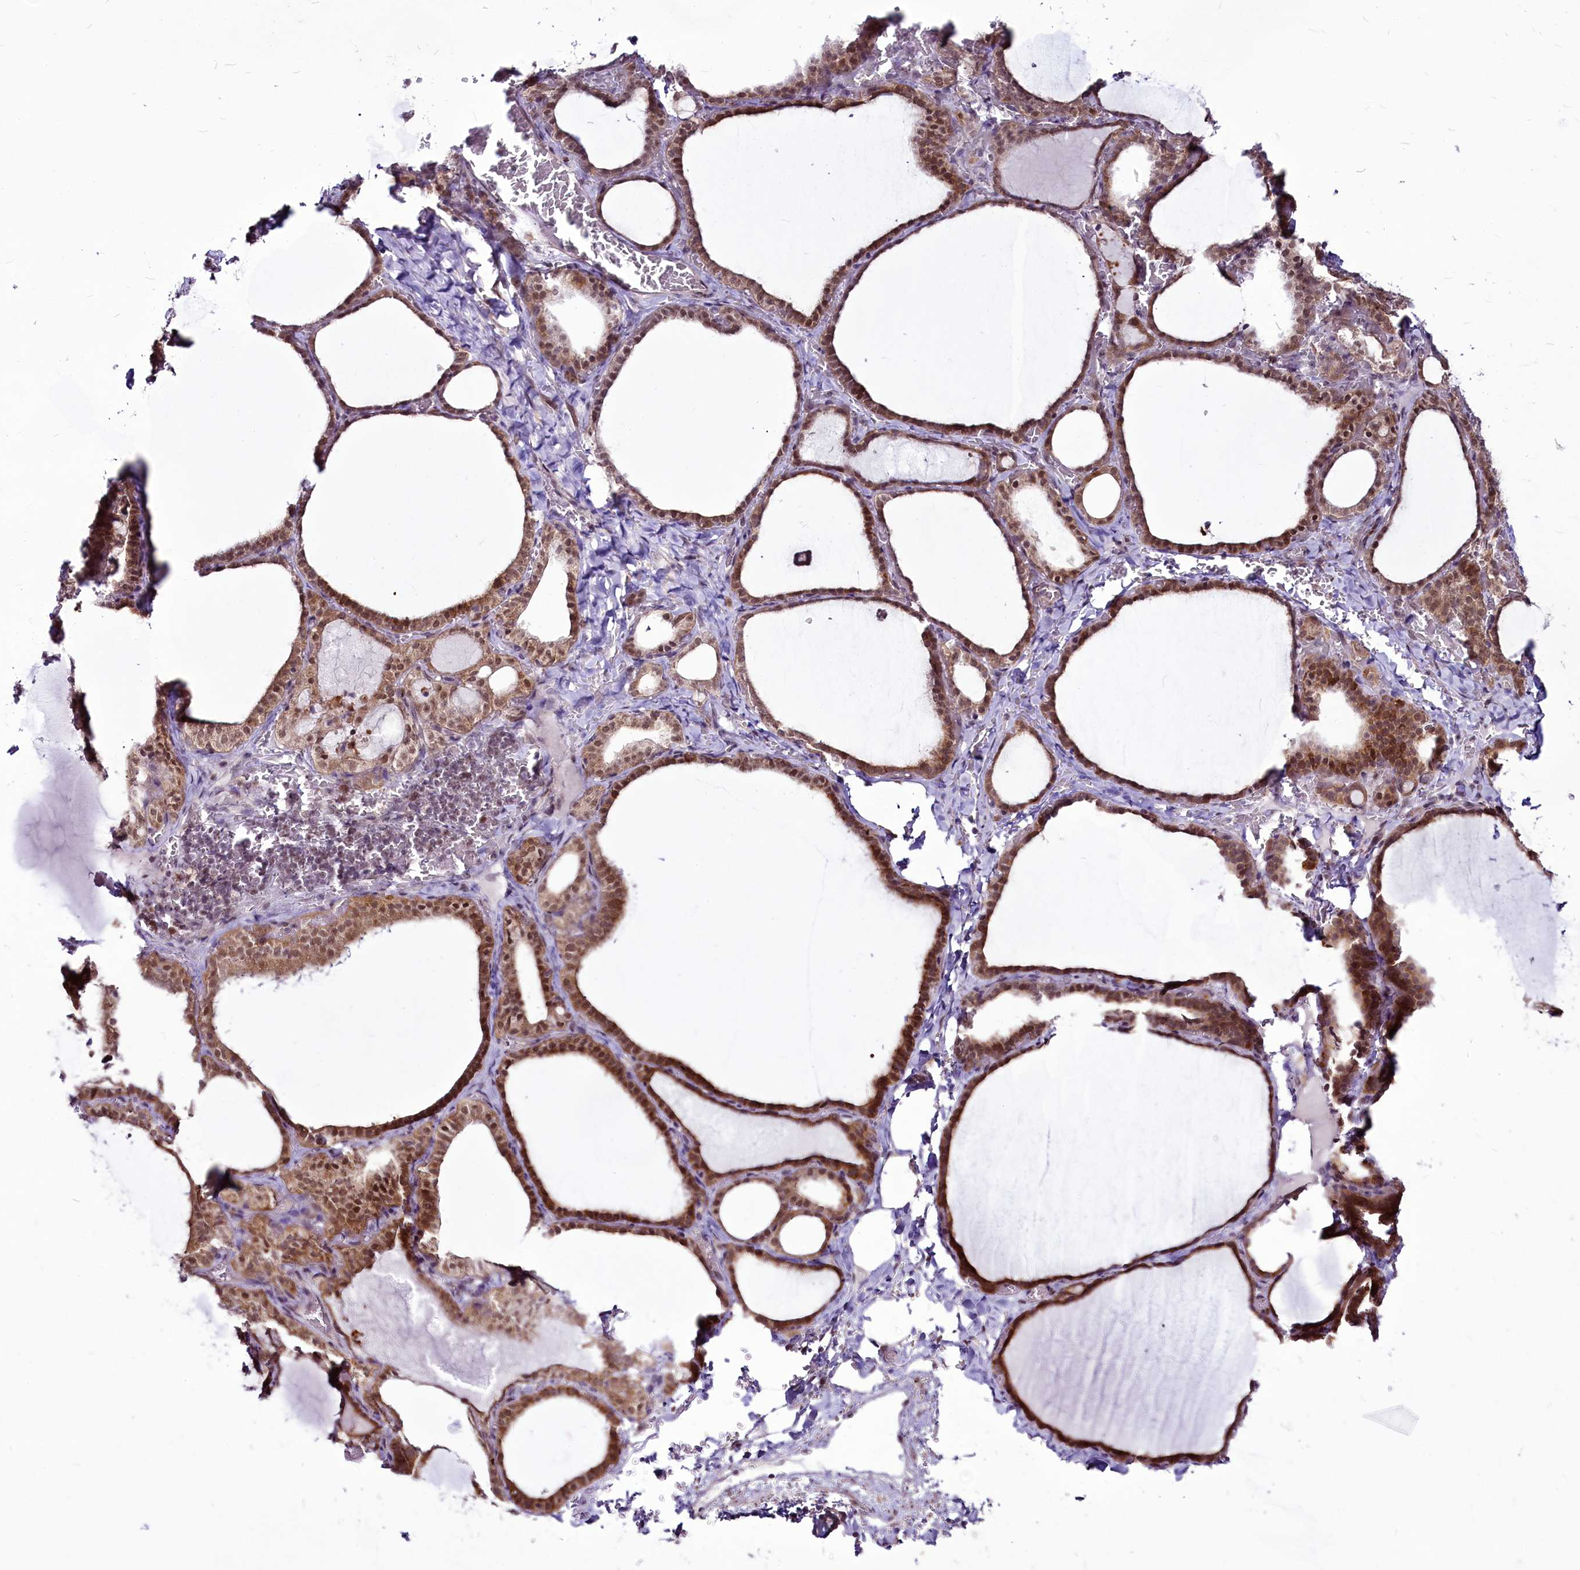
{"staining": {"intensity": "moderate", "quantity": ">75%", "location": "cytoplasmic/membranous,nuclear"}, "tissue": "thyroid gland", "cell_type": "Glandular cells", "image_type": "normal", "snomed": [{"axis": "morphology", "description": "Normal tissue, NOS"}, {"axis": "topography", "description": "Thyroid gland"}], "caption": "IHC (DAB) staining of normal thyroid gland reveals moderate cytoplasmic/membranous,nuclear protein expression in approximately >75% of glandular cells.", "gene": "RSBN1", "patient": {"sex": "female", "age": 39}}